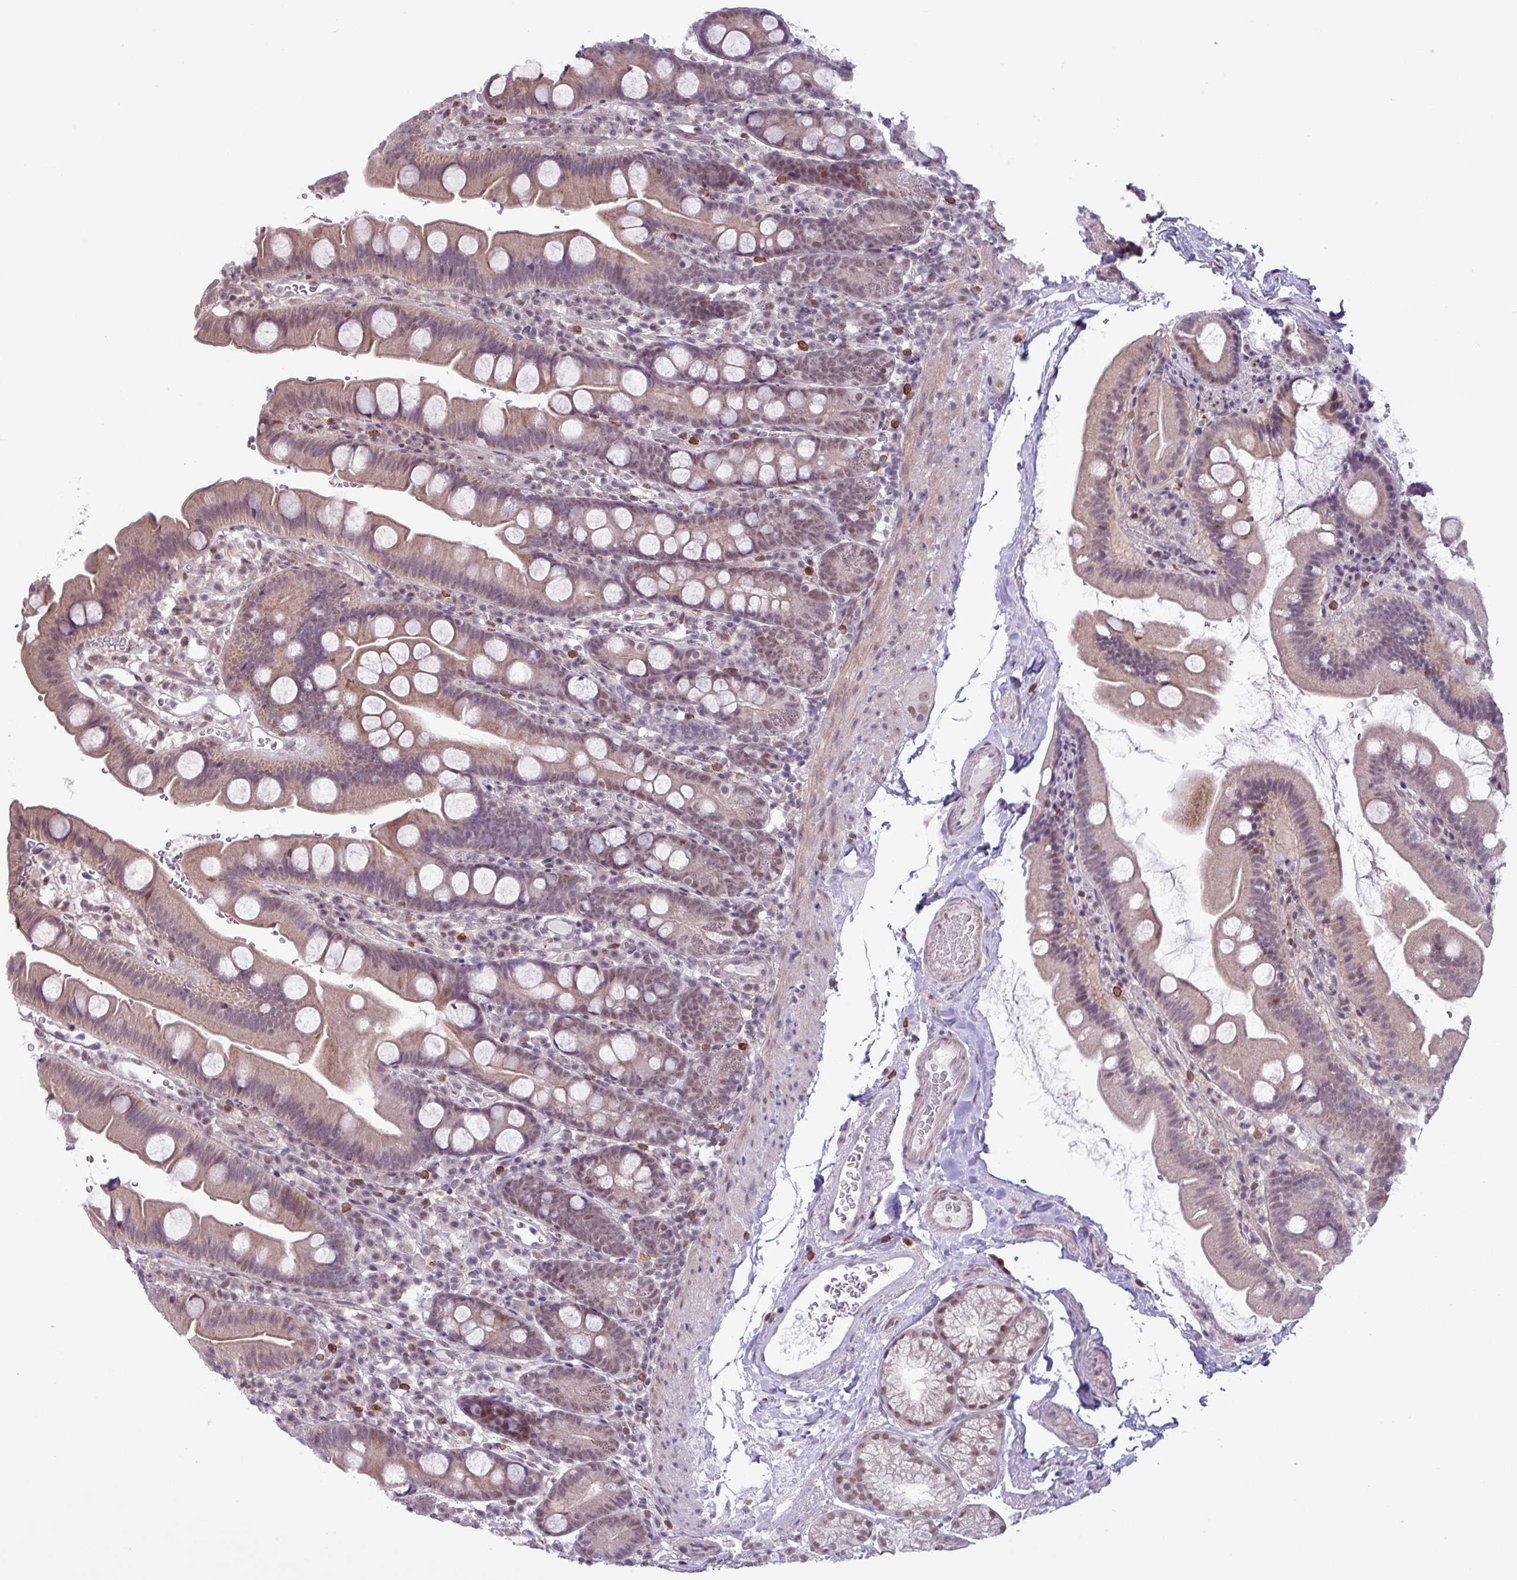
{"staining": {"intensity": "moderate", "quantity": "25%-75%", "location": "cytoplasmic/membranous,nuclear"}, "tissue": "small intestine", "cell_type": "Glandular cells", "image_type": "normal", "snomed": [{"axis": "morphology", "description": "Normal tissue, NOS"}, {"axis": "topography", "description": "Small intestine"}], "caption": "This is an image of immunohistochemistry (IHC) staining of unremarkable small intestine, which shows moderate positivity in the cytoplasmic/membranous,nuclear of glandular cells.", "gene": "NOTCH2", "patient": {"sex": "female", "age": 68}}